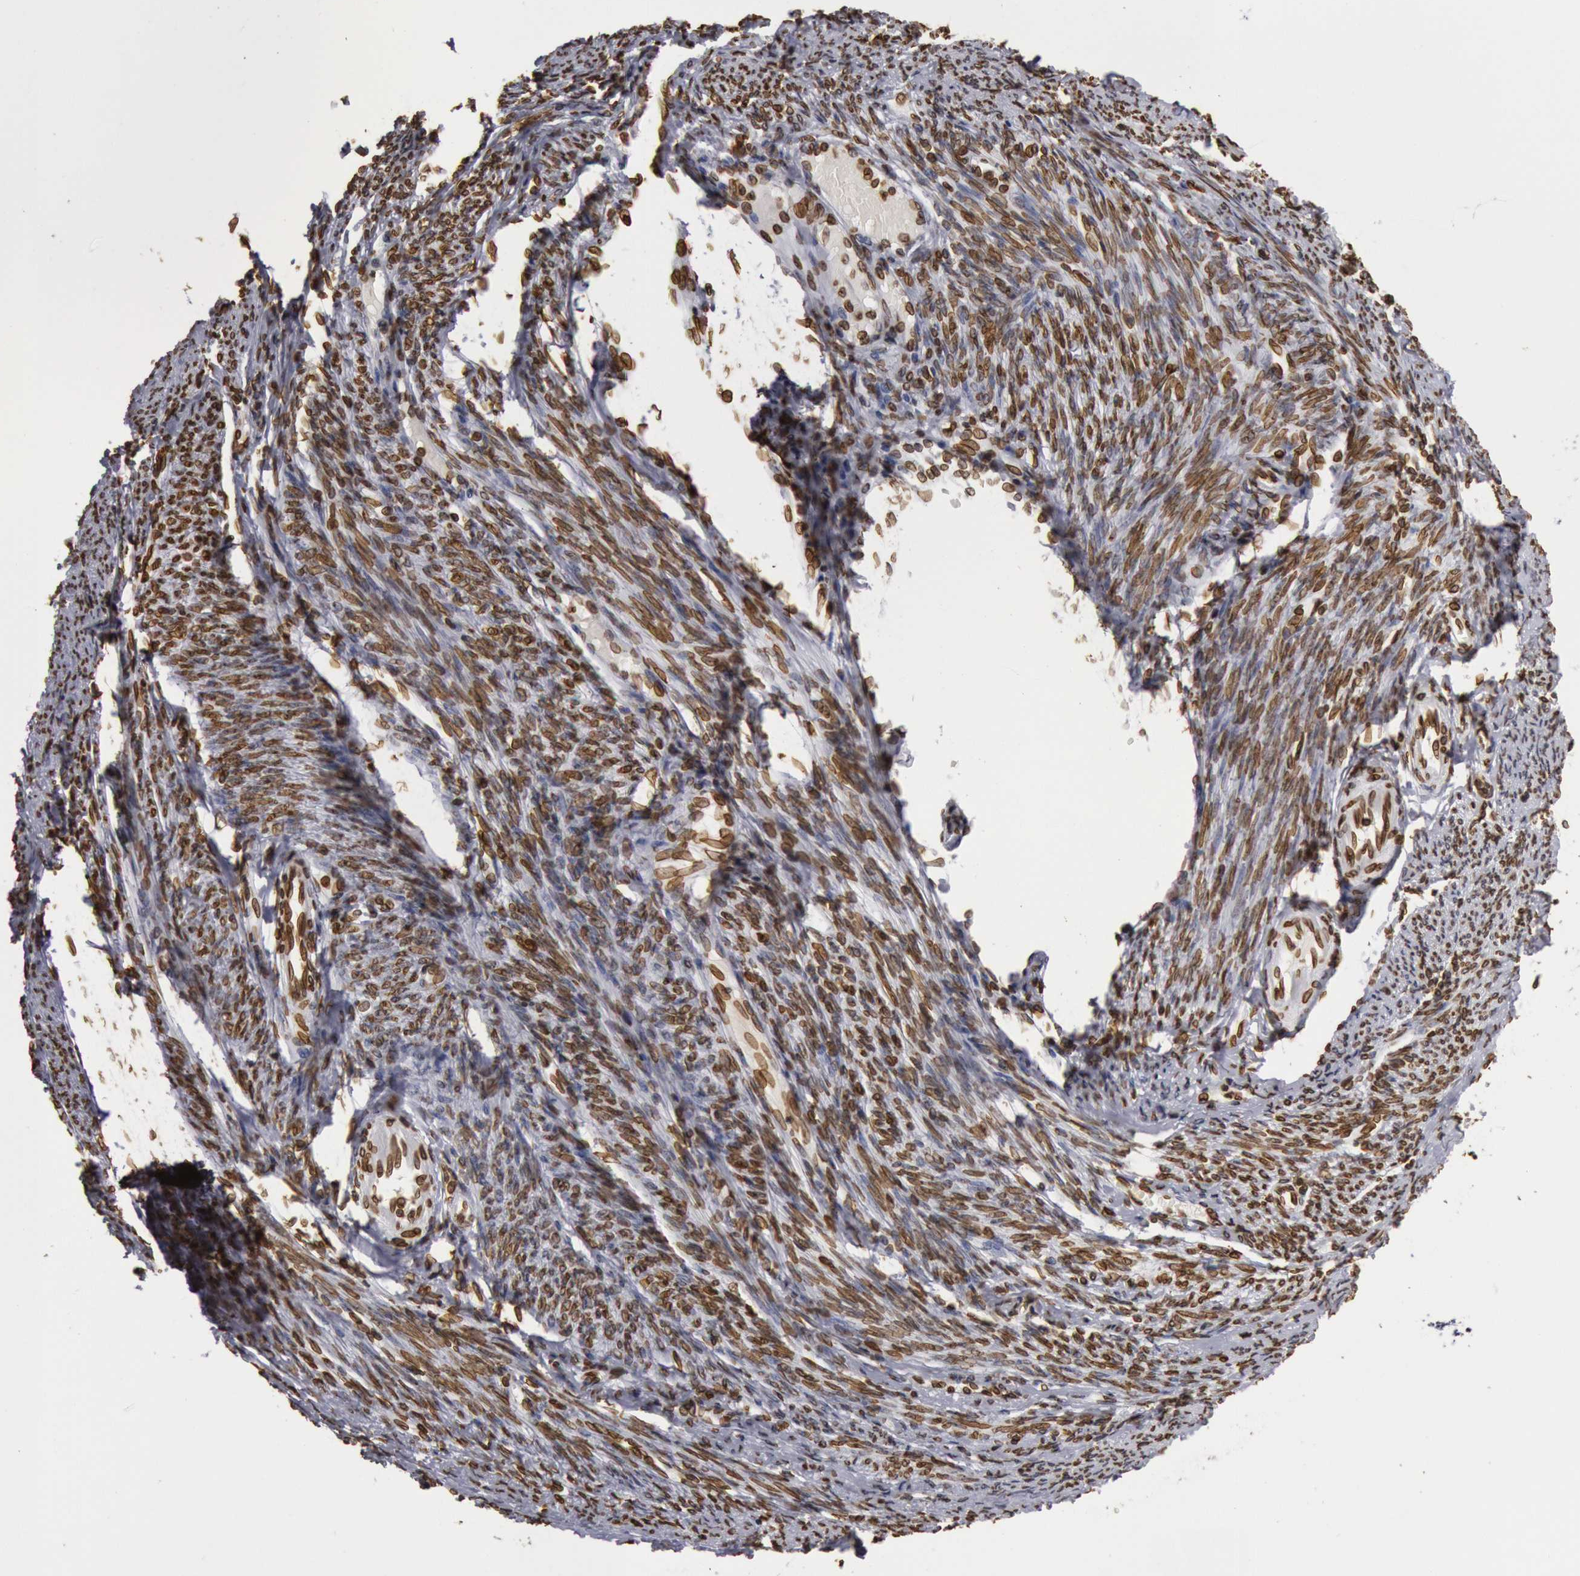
{"staining": {"intensity": "moderate", "quantity": ">75%", "location": "cytoplasmic/membranous,nuclear"}, "tissue": "endometrial cancer", "cell_type": "Tumor cells", "image_type": "cancer", "snomed": [{"axis": "morphology", "description": "Adenocarcinoma, NOS"}, {"axis": "topography", "description": "Endometrium"}], "caption": "Adenocarcinoma (endometrial) stained with a protein marker displays moderate staining in tumor cells.", "gene": "SUN2", "patient": {"sex": "female", "age": 79}}